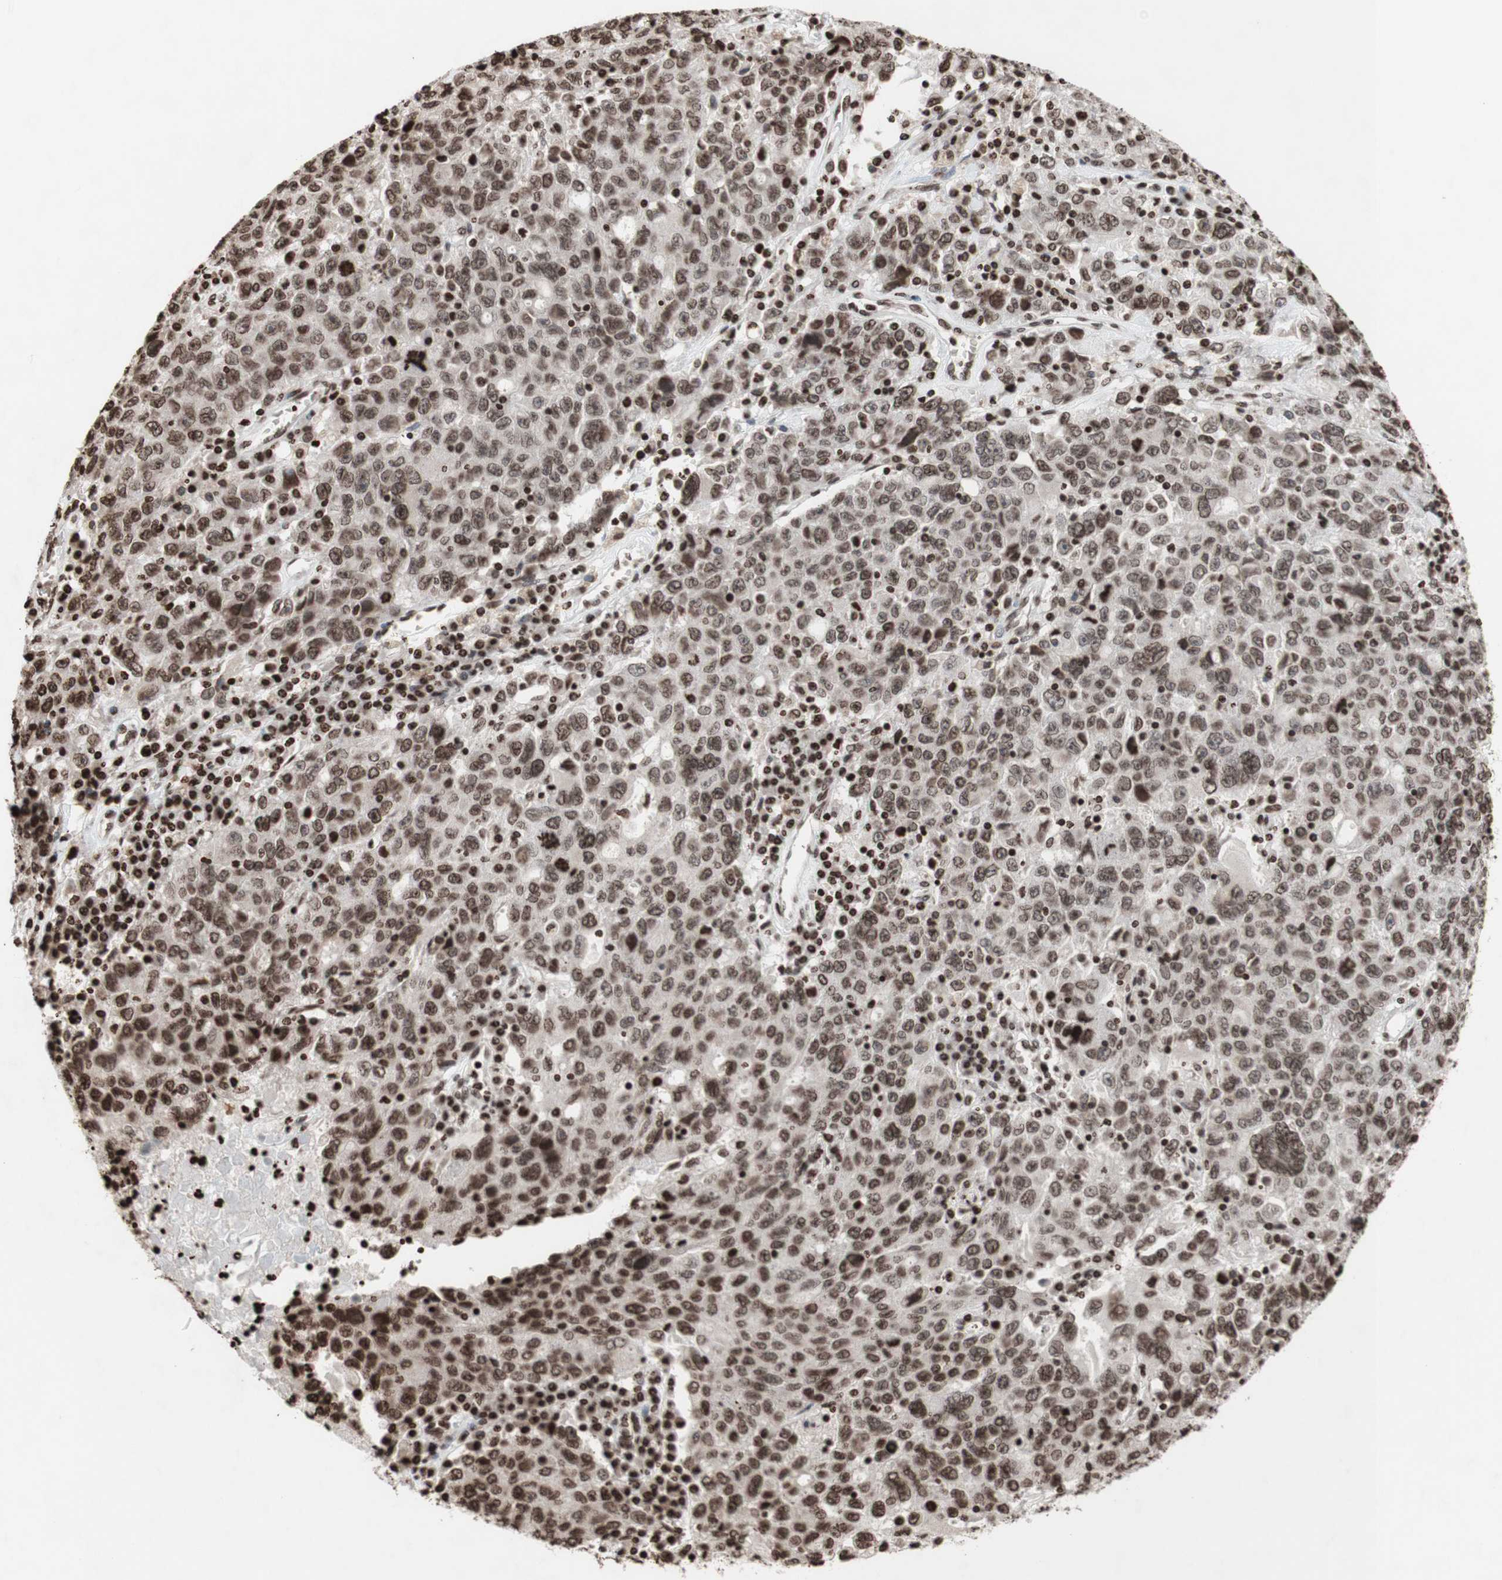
{"staining": {"intensity": "moderate", "quantity": ">75%", "location": "nuclear"}, "tissue": "ovarian cancer", "cell_type": "Tumor cells", "image_type": "cancer", "snomed": [{"axis": "morphology", "description": "Carcinoma, endometroid"}, {"axis": "topography", "description": "Ovary"}], "caption": "Brown immunohistochemical staining in human ovarian cancer demonstrates moderate nuclear expression in approximately >75% of tumor cells. (DAB (3,3'-diaminobenzidine) = brown stain, brightfield microscopy at high magnification).", "gene": "NCOA3", "patient": {"sex": "female", "age": 62}}